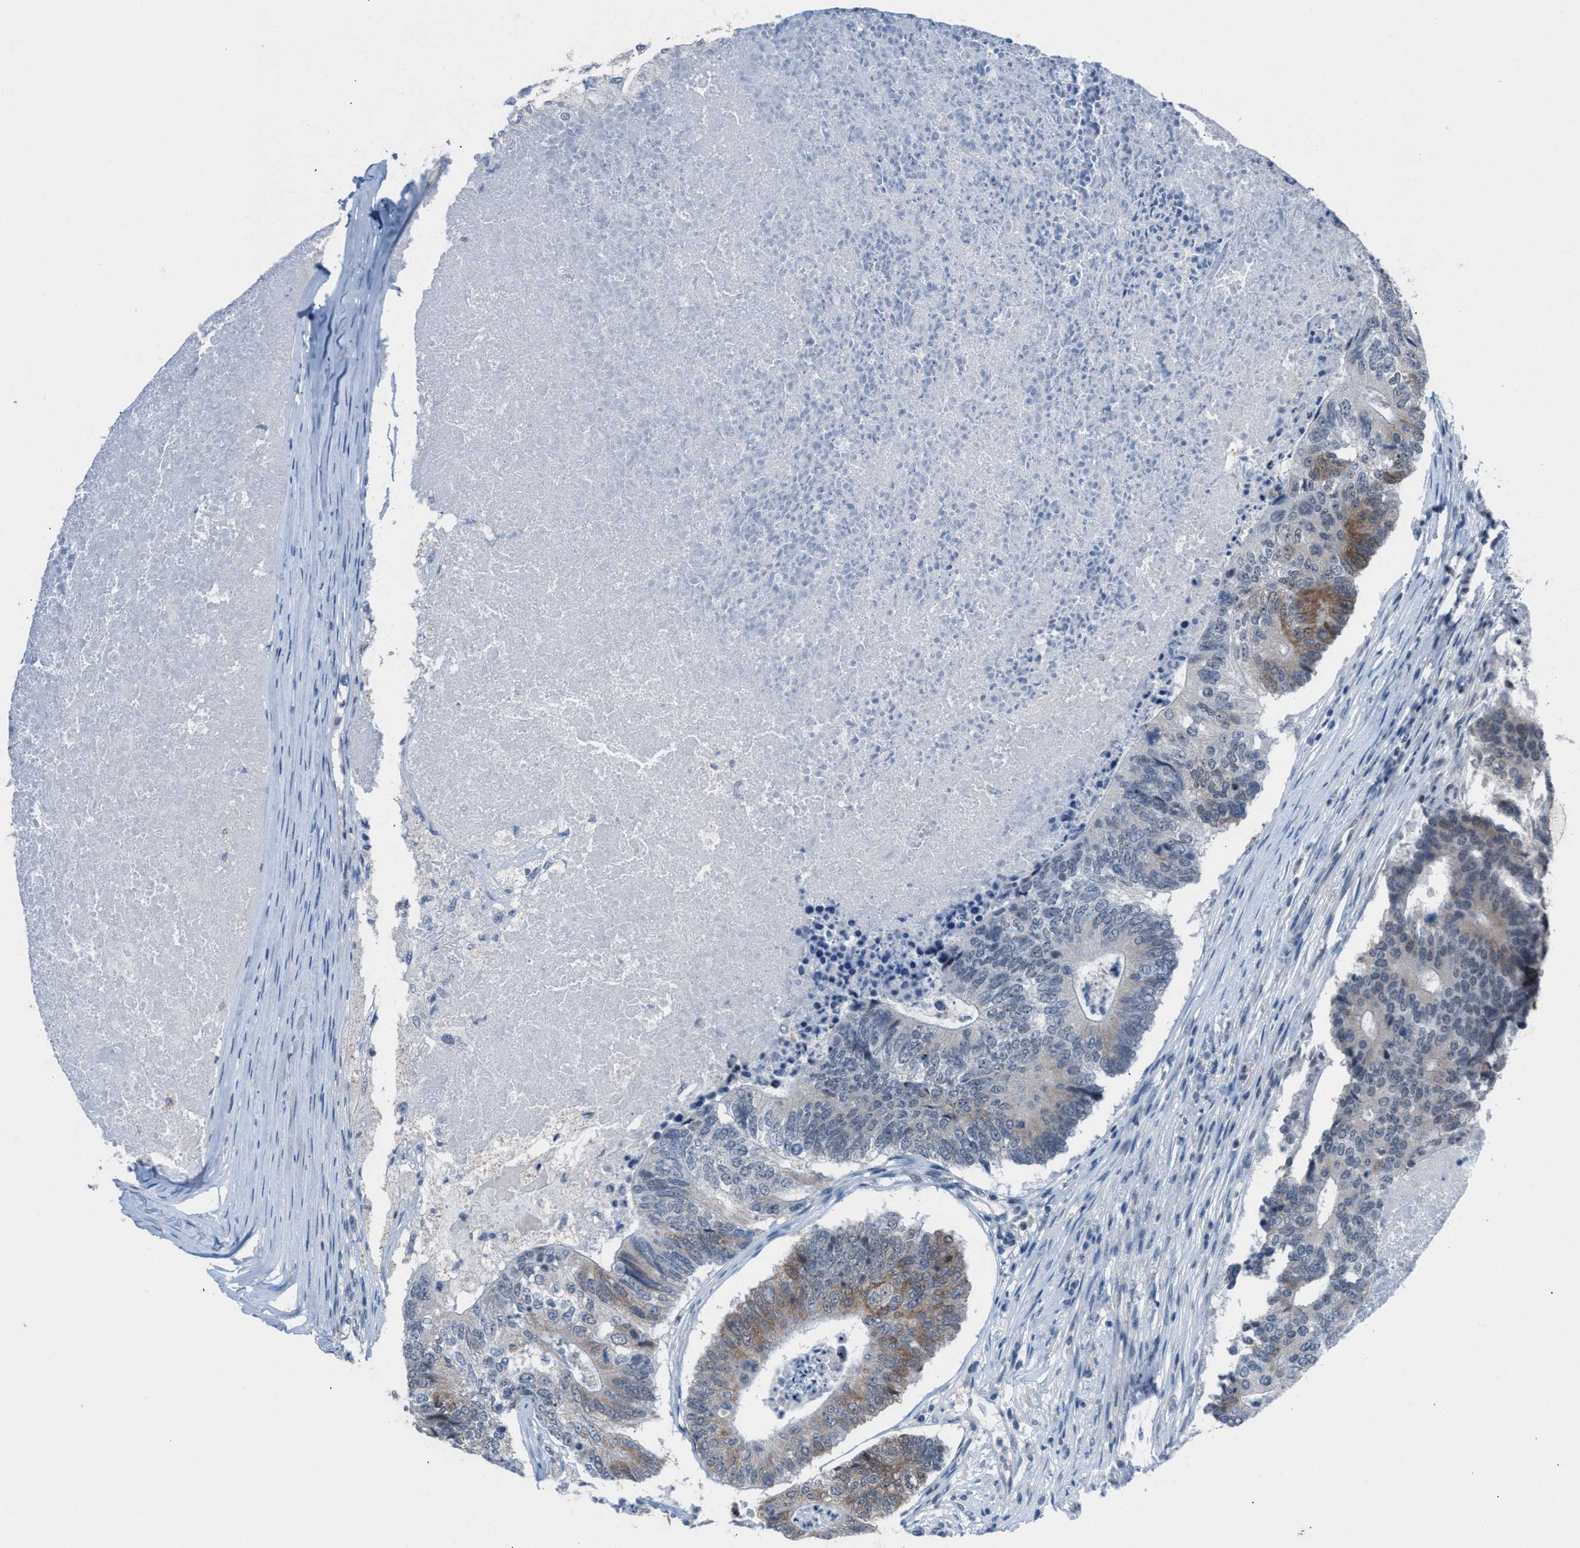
{"staining": {"intensity": "moderate", "quantity": "<25%", "location": "cytoplasmic/membranous"}, "tissue": "colorectal cancer", "cell_type": "Tumor cells", "image_type": "cancer", "snomed": [{"axis": "morphology", "description": "Adenocarcinoma, NOS"}, {"axis": "topography", "description": "Colon"}], "caption": "Immunohistochemical staining of human adenocarcinoma (colorectal) exhibits moderate cytoplasmic/membranous protein staining in approximately <25% of tumor cells.", "gene": "ANAPC11", "patient": {"sex": "female", "age": 67}}